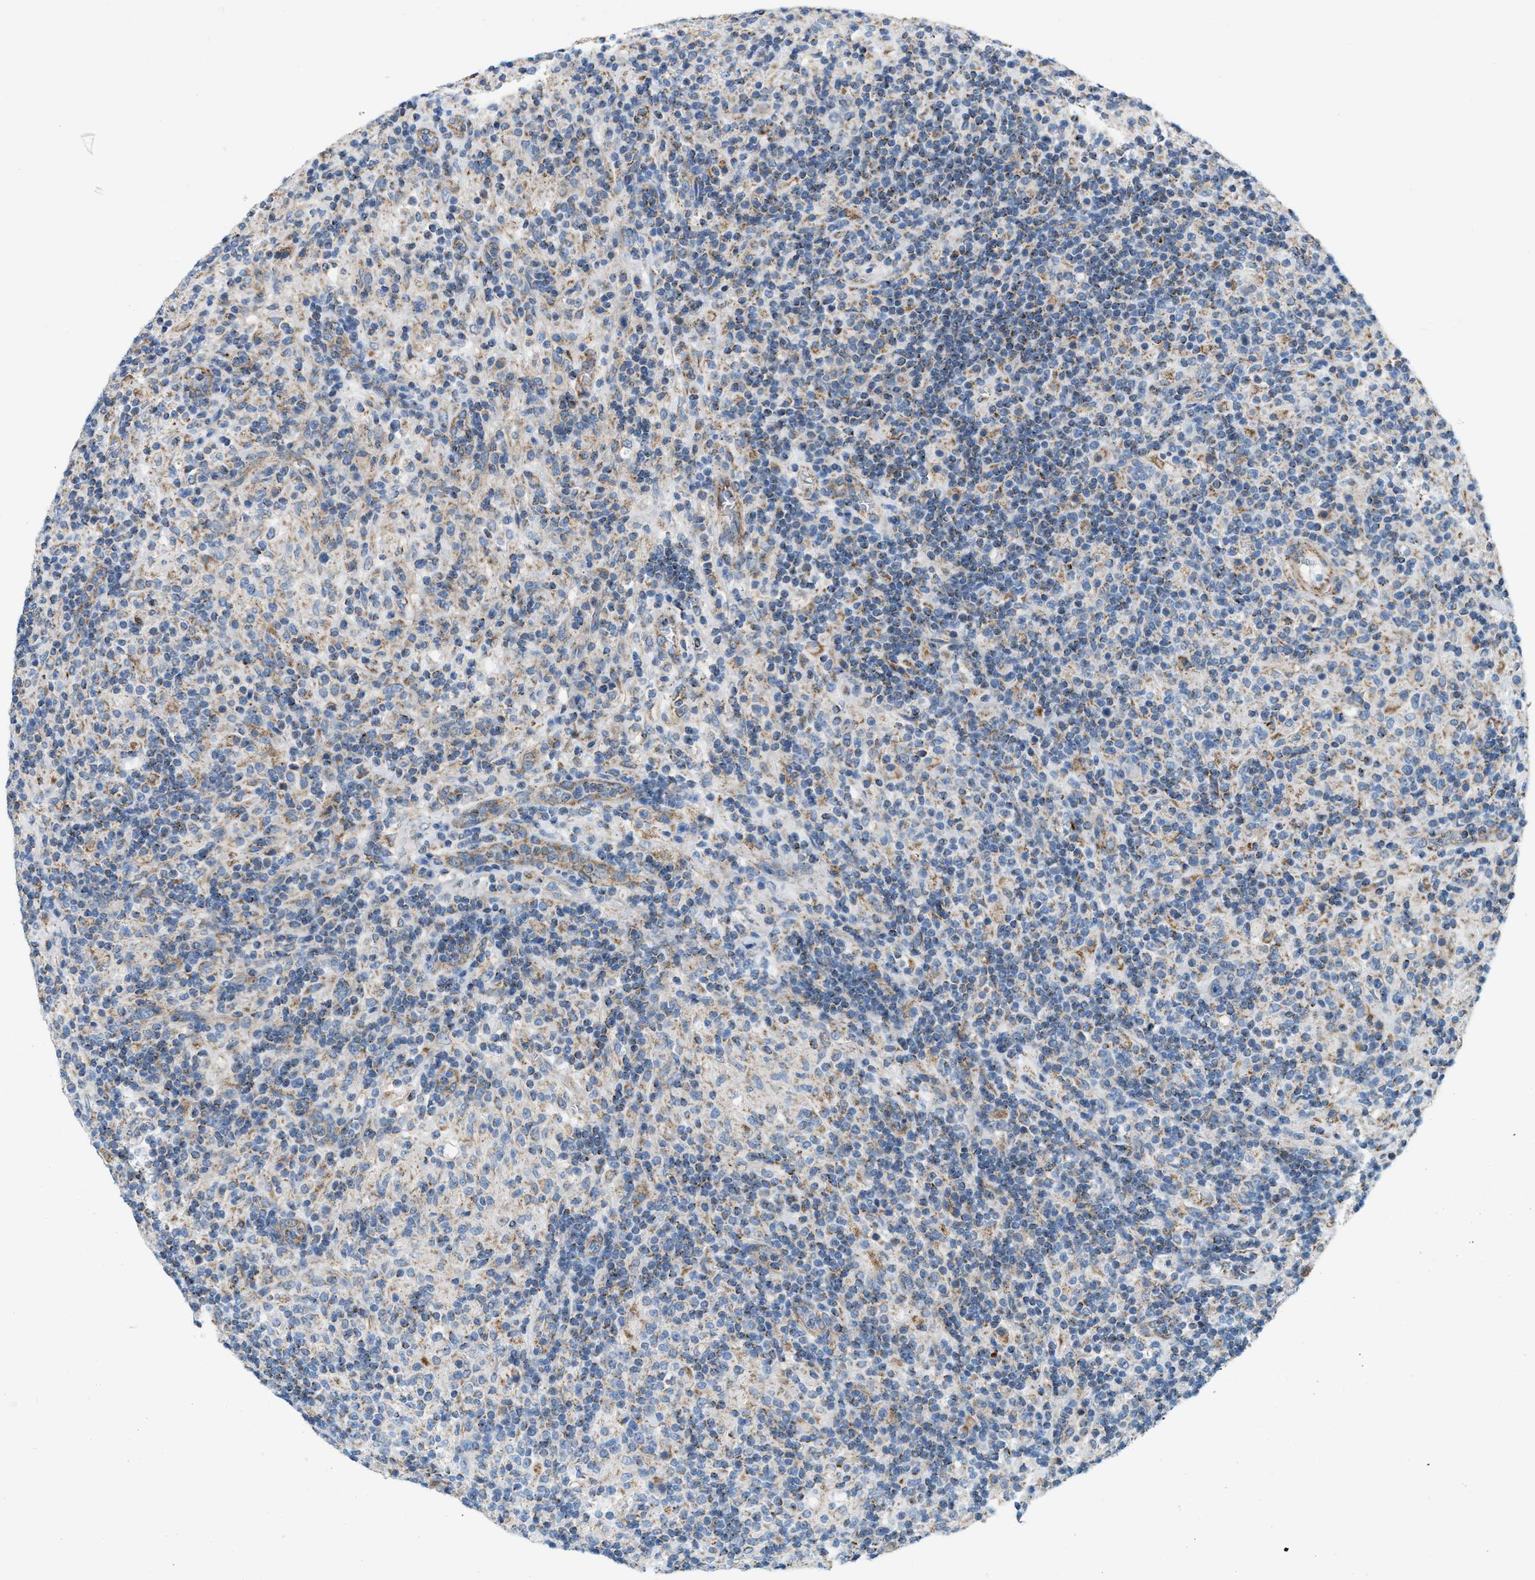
{"staining": {"intensity": "negative", "quantity": "none", "location": "none"}, "tissue": "lymphoma", "cell_type": "Tumor cells", "image_type": "cancer", "snomed": [{"axis": "morphology", "description": "Hodgkin's disease, NOS"}, {"axis": "topography", "description": "Lymph node"}], "caption": "Immunohistochemistry (IHC) image of Hodgkin's disease stained for a protein (brown), which exhibits no expression in tumor cells. Brightfield microscopy of IHC stained with DAB (3,3'-diaminobenzidine) (brown) and hematoxylin (blue), captured at high magnification.", "gene": "JADE1", "patient": {"sex": "male", "age": 70}}